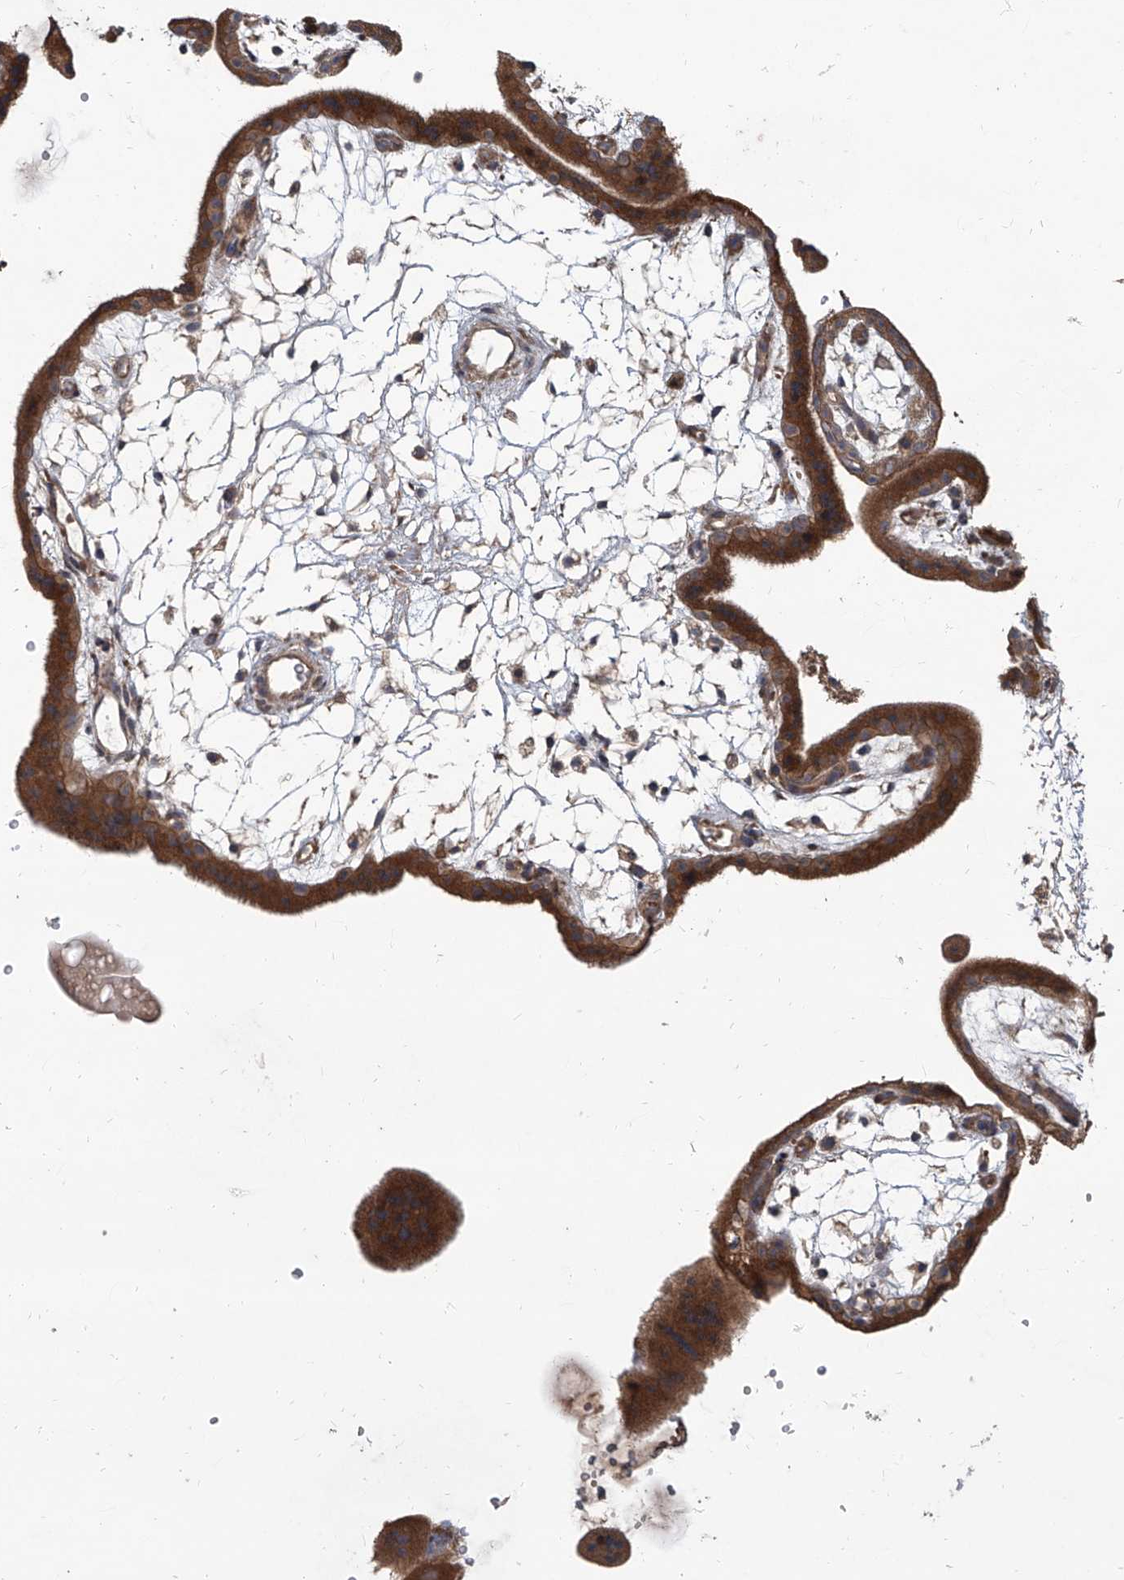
{"staining": {"intensity": "moderate", "quantity": ">75%", "location": "cytoplasmic/membranous"}, "tissue": "placenta", "cell_type": "Decidual cells", "image_type": "normal", "snomed": [{"axis": "morphology", "description": "Normal tissue, NOS"}, {"axis": "topography", "description": "Placenta"}], "caption": "Decidual cells reveal medium levels of moderate cytoplasmic/membranous staining in approximately >75% of cells in unremarkable placenta.", "gene": "EVA1C", "patient": {"sex": "female", "age": 18}}